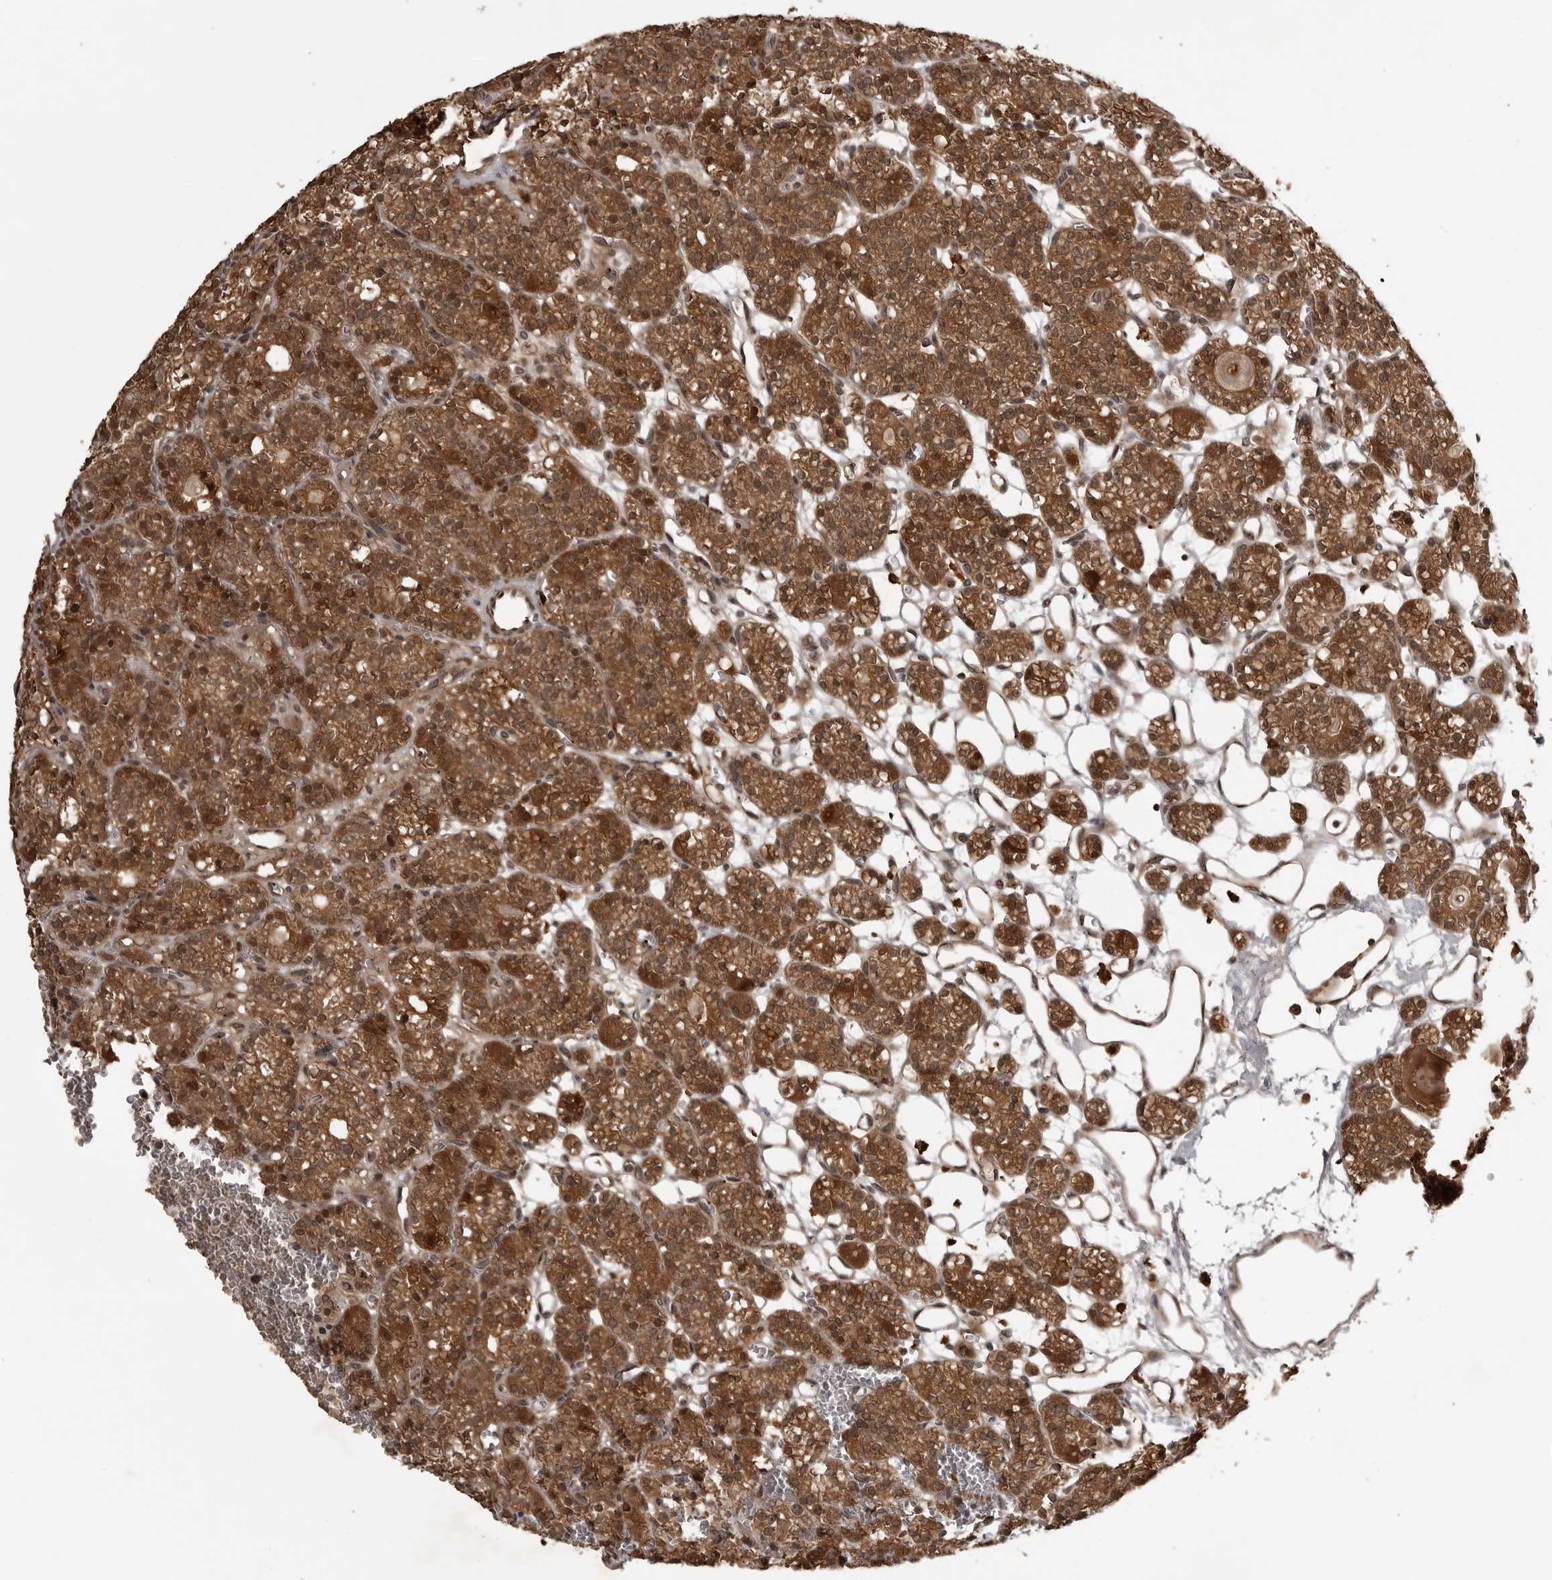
{"staining": {"intensity": "strong", "quantity": ">75%", "location": "cytoplasmic/membranous,nuclear"}, "tissue": "parathyroid gland", "cell_type": "Glandular cells", "image_type": "normal", "snomed": [{"axis": "morphology", "description": "Normal tissue, NOS"}, {"axis": "topography", "description": "Parathyroid gland"}], "caption": "Protein expression analysis of normal parathyroid gland reveals strong cytoplasmic/membranous,nuclear staining in about >75% of glandular cells. (DAB = brown stain, brightfield microscopy at high magnification).", "gene": "AKAP7", "patient": {"sex": "female", "age": 64}}